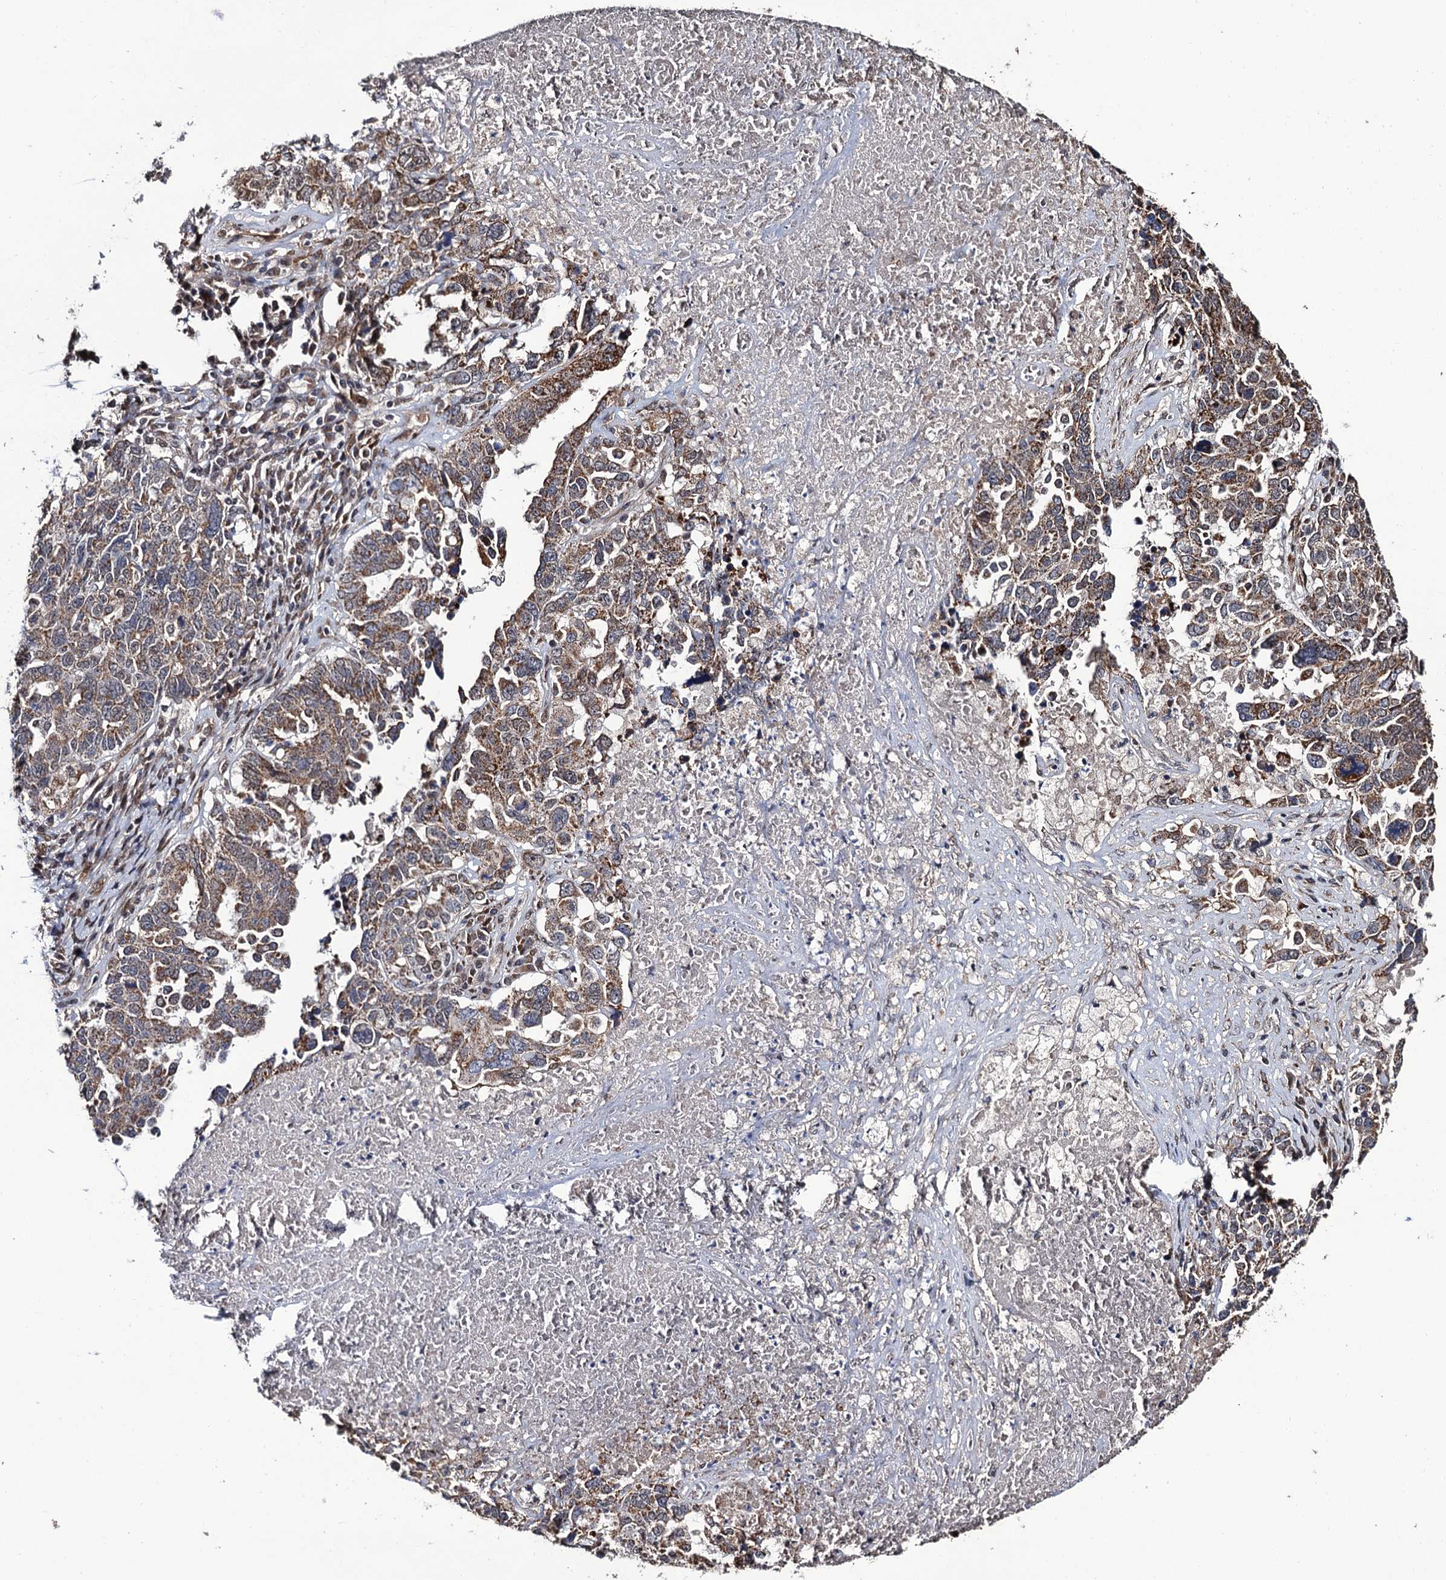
{"staining": {"intensity": "moderate", "quantity": ">75%", "location": "cytoplasmic/membranous"}, "tissue": "ovarian cancer", "cell_type": "Tumor cells", "image_type": "cancer", "snomed": [{"axis": "morphology", "description": "Carcinoma, endometroid"}, {"axis": "topography", "description": "Ovary"}], "caption": "Immunohistochemical staining of ovarian cancer (endometroid carcinoma) reveals medium levels of moderate cytoplasmic/membranous protein positivity in about >75% of tumor cells.", "gene": "LRRC63", "patient": {"sex": "female", "age": 62}}